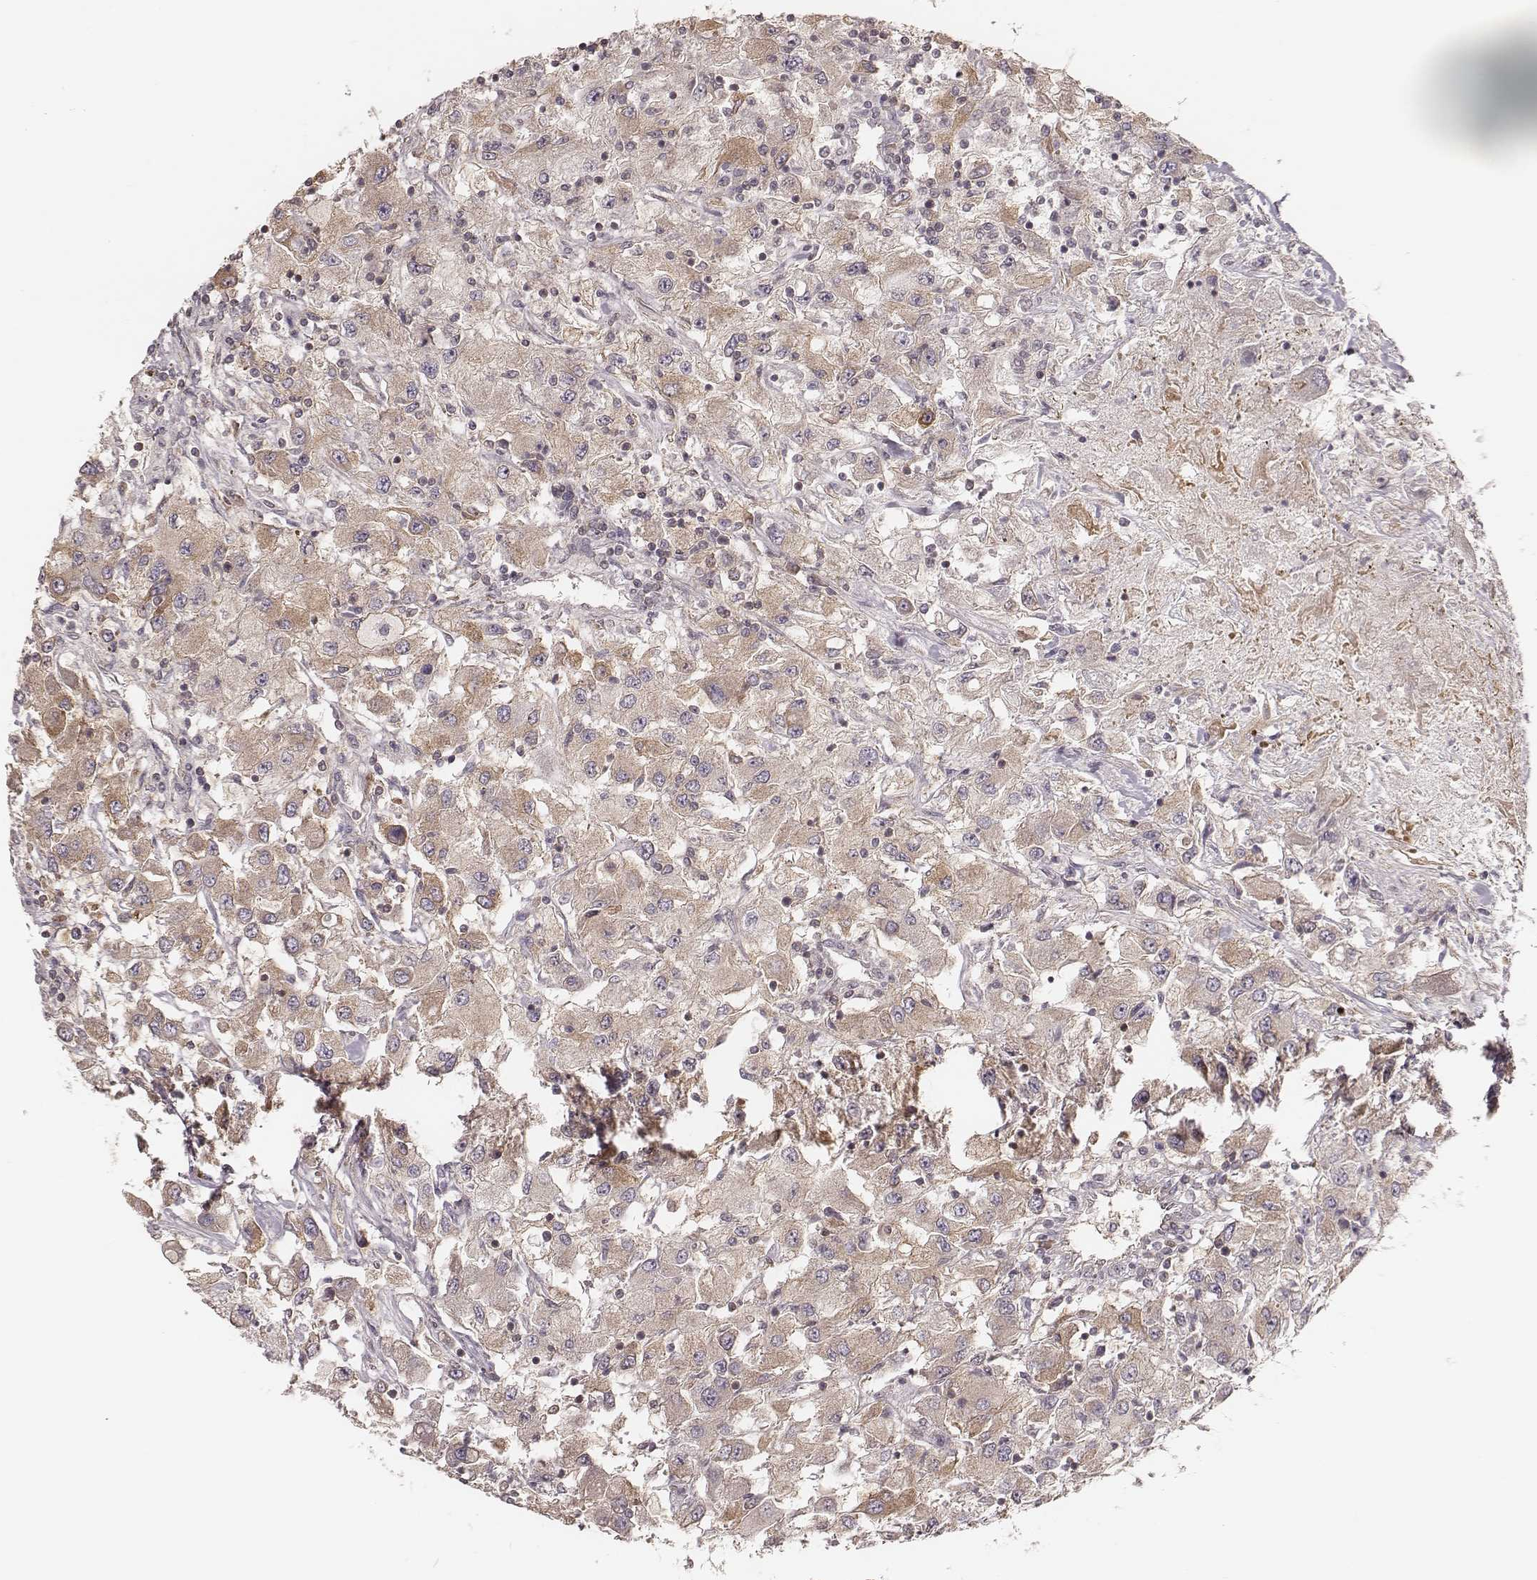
{"staining": {"intensity": "weak", "quantity": "<25%", "location": "cytoplasmic/membranous"}, "tissue": "renal cancer", "cell_type": "Tumor cells", "image_type": "cancer", "snomed": [{"axis": "morphology", "description": "Adenocarcinoma, NOS"}, {"axis": "topography", "description": "Kidney"}], "caption": "This is a image of immunohistochemistry staining of renal cancer, which shows no expression in tumor cells. The staining was performed using DAB (3,3'-diaminobenzidine) to visualize the protein expression in brown, while the nuclei were stained in blue with hematoxylin (Magnification: 20x).", "gene": "CARS1", "patient": {"sex": "female", "age": 67}}